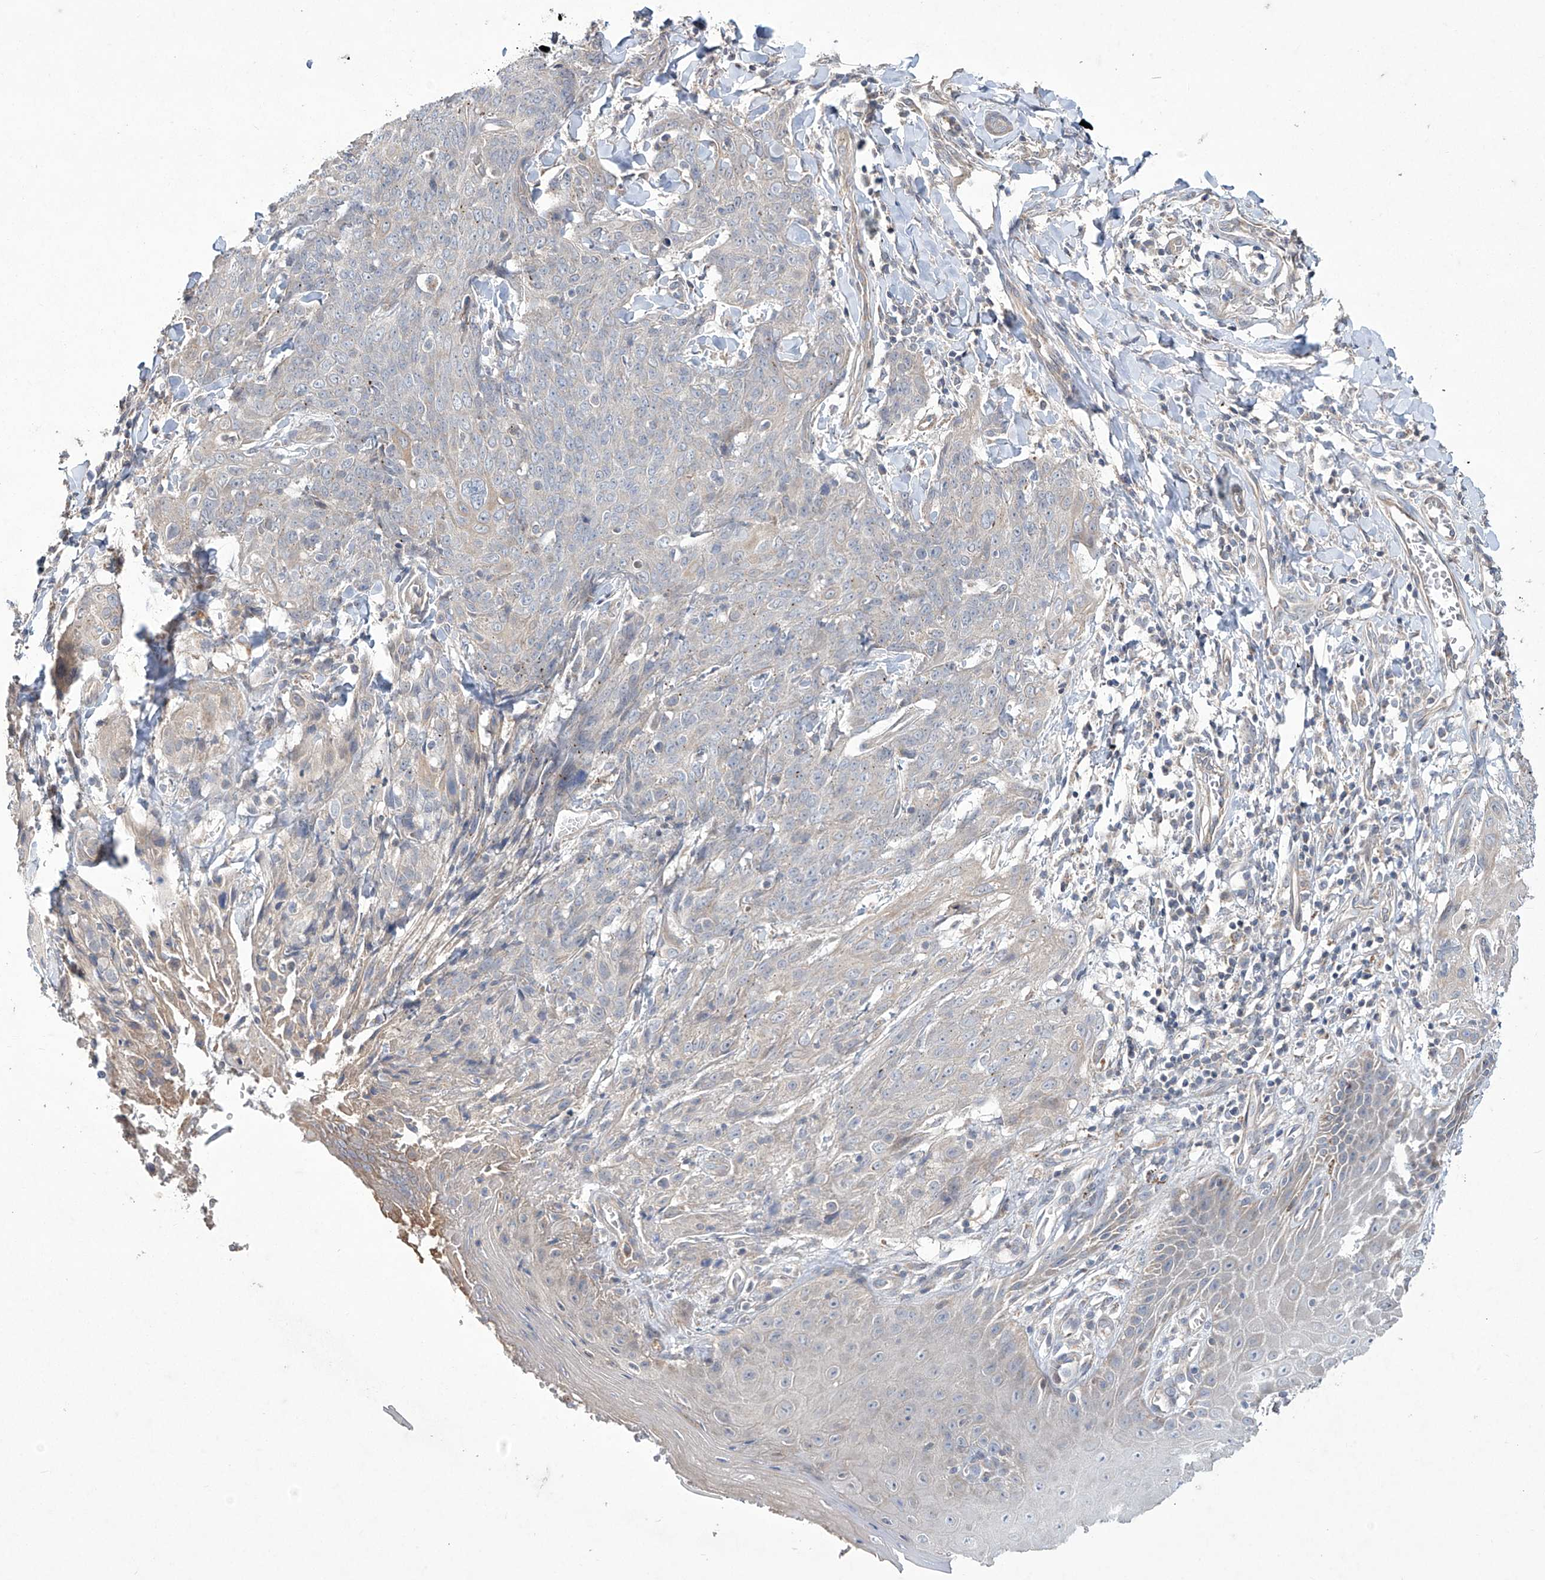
{"staining": {"intensity": "negative", "quantity": "none", "location": "none"}, "tissue": "skin cancer", "cell_type": "Tumor cells", "image_type": "cancer", "snomed": [{"axis": "morphology", "description": "Squamous cell carcinoma, NOS"}, {"axis": "topography", "description": "Skin"}, {"axis": "topography", "description": "Vulva"}], "caption": "DAB immunohistochemical staining of squamous cell carcinoma (skin) exhibits no significant staining in tumor cells.", "gene": "TRIM60", "patient": {"sex": "female", "age": 85}}